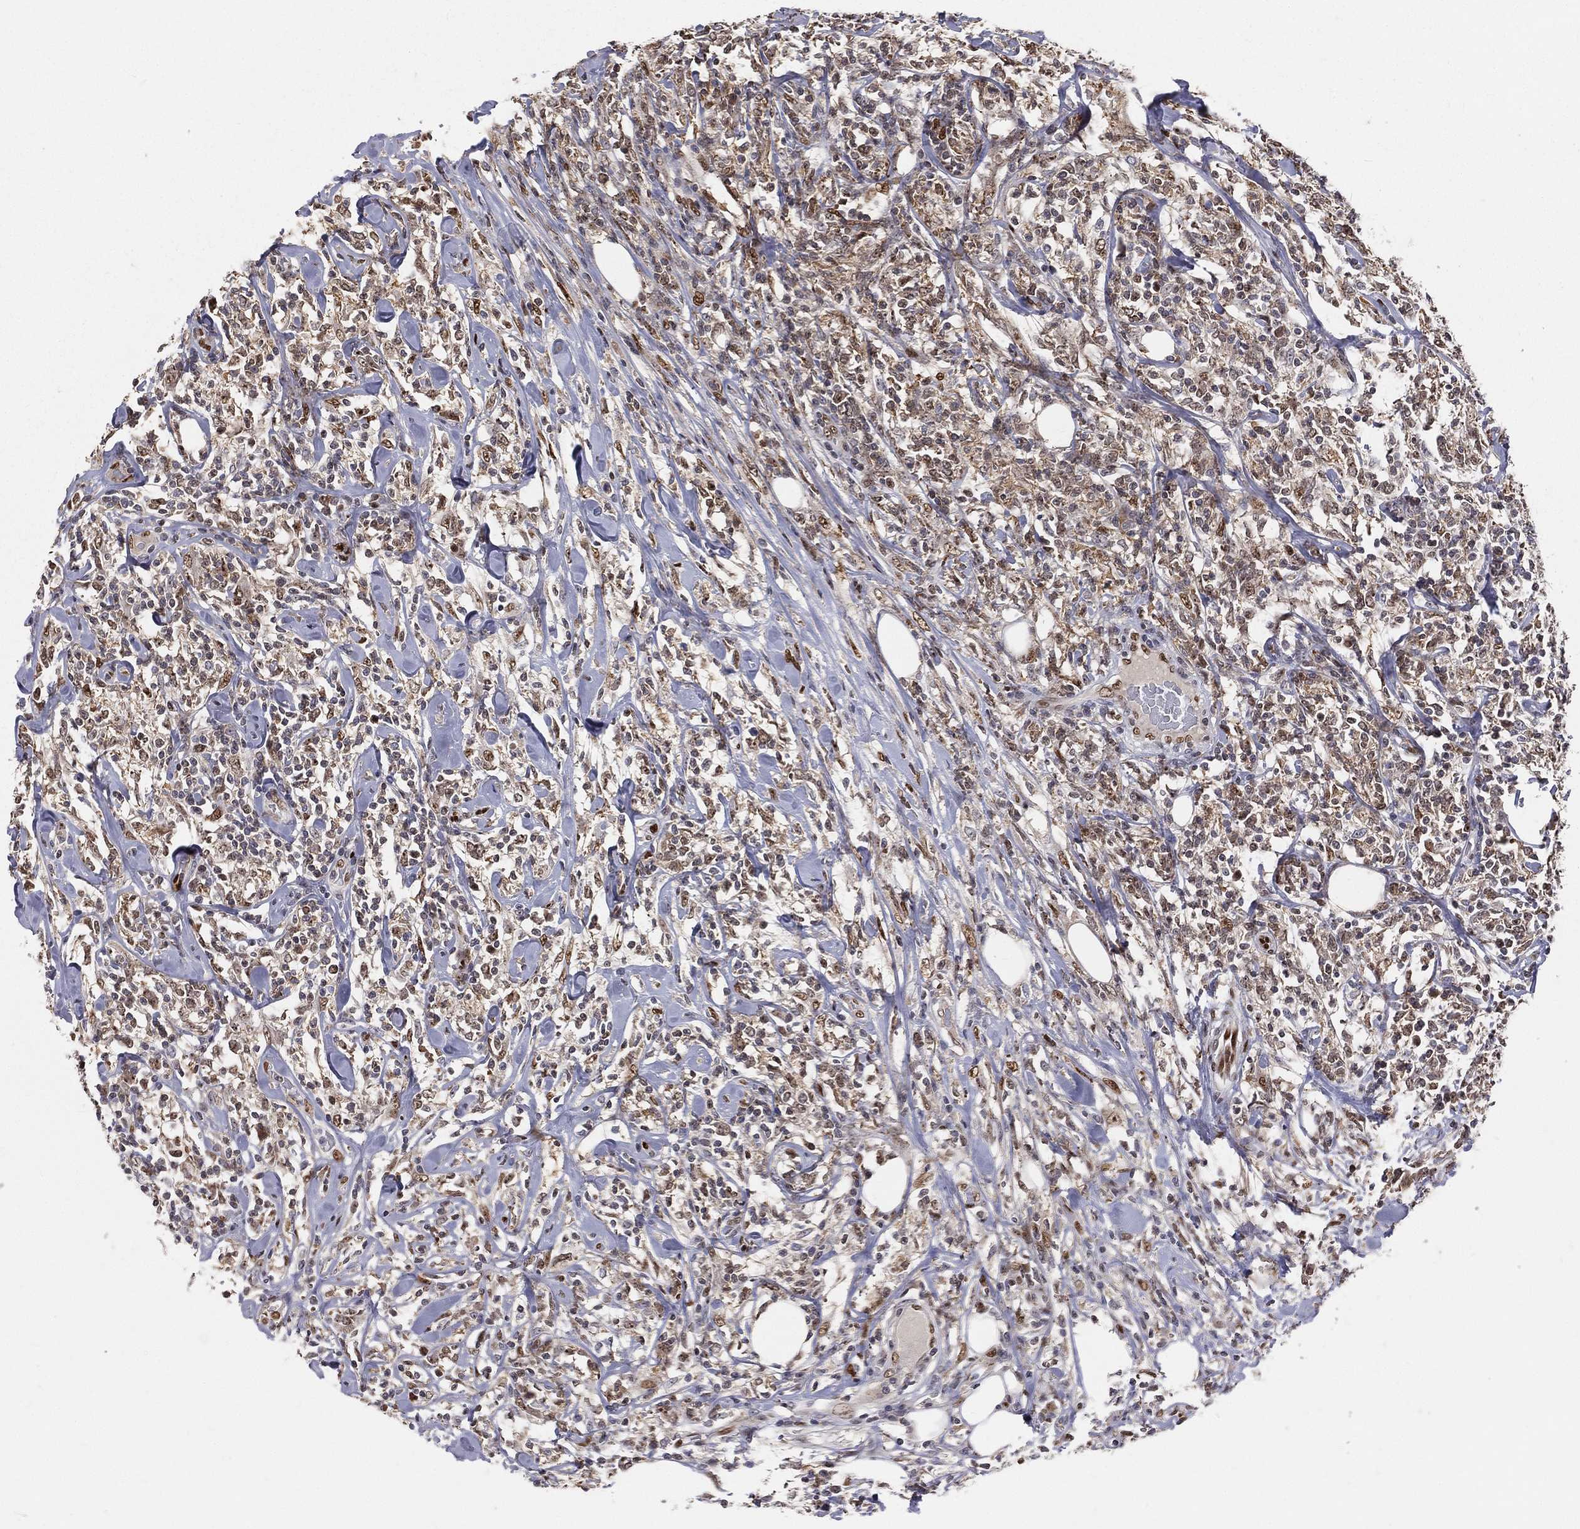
{"staining": {"intensity": "moderate", "quantity": "25%-75%", "location": "nuclear"}, "tissue": "lymphoma", "cell_type": "Tumor cells", "image_type": "cancer", "snomed": [{"axis": "morphology", "description": "Malignant lymphoma, non-Hodgkin's type, High grade"}, {"axis": "topography", "description": "Lymph node"}], "caption": "Lymphoma stained with a protein marker displays moderate staining in tumor cells.", "gene": "ZEB1", "patient": {"sex": "female", "age": 84}}